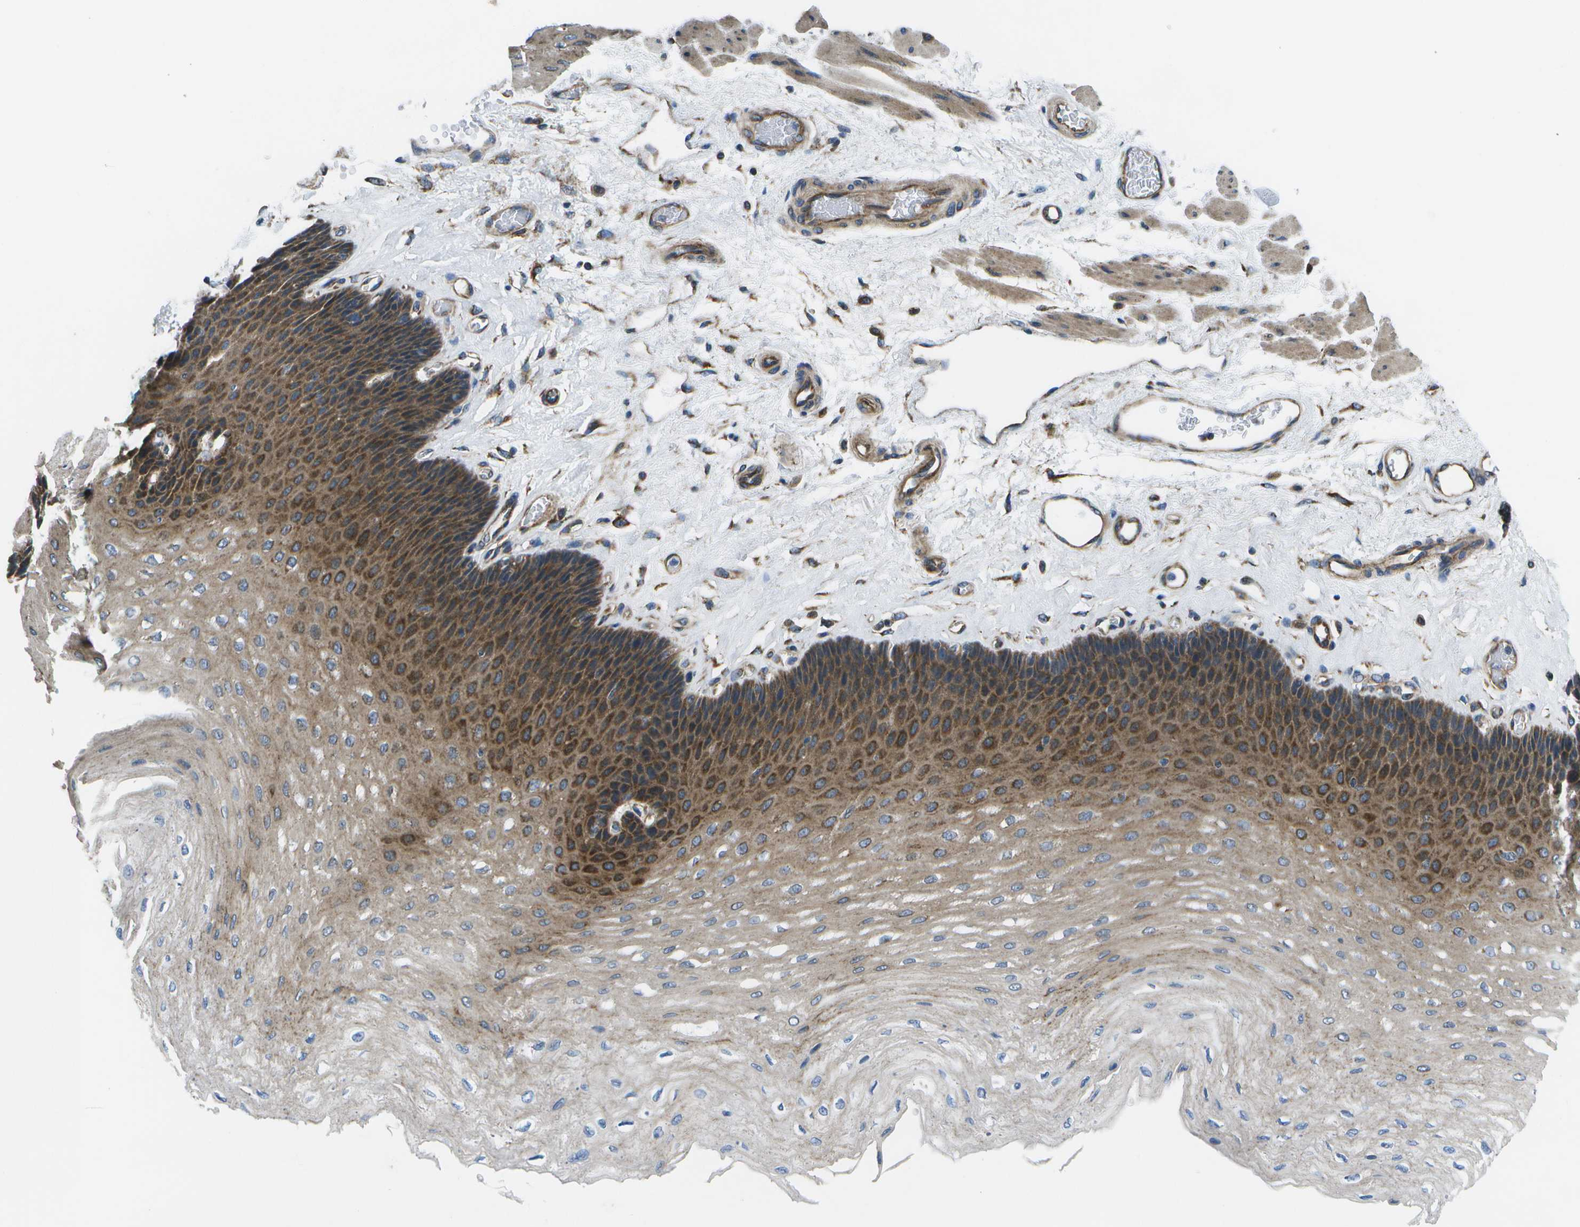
{"staining": {"intensity": "strong", "quantity": "25%-75%", "location": "cytoplasmic/membranous"}, "tissue": "esophagus", "cell_type": "Squamous epithelial cells", "image_type": "normal", "snomed": [{"axis": "morphology", "description": "Normal tissue, NOS"}, {"axis": "topography", "description": "Esophagus"}], "caption": "Immunohistochemistry (IHC) (DAB (3,3'-diaminobenzidine)) staining of normal human esophagus exhibits strong cytoplasmic/membranous protein staining in about 25%-75% of squamous epithelial cells.", "gene": "MVK", "patient": {"sex": "female", "age": 72}}